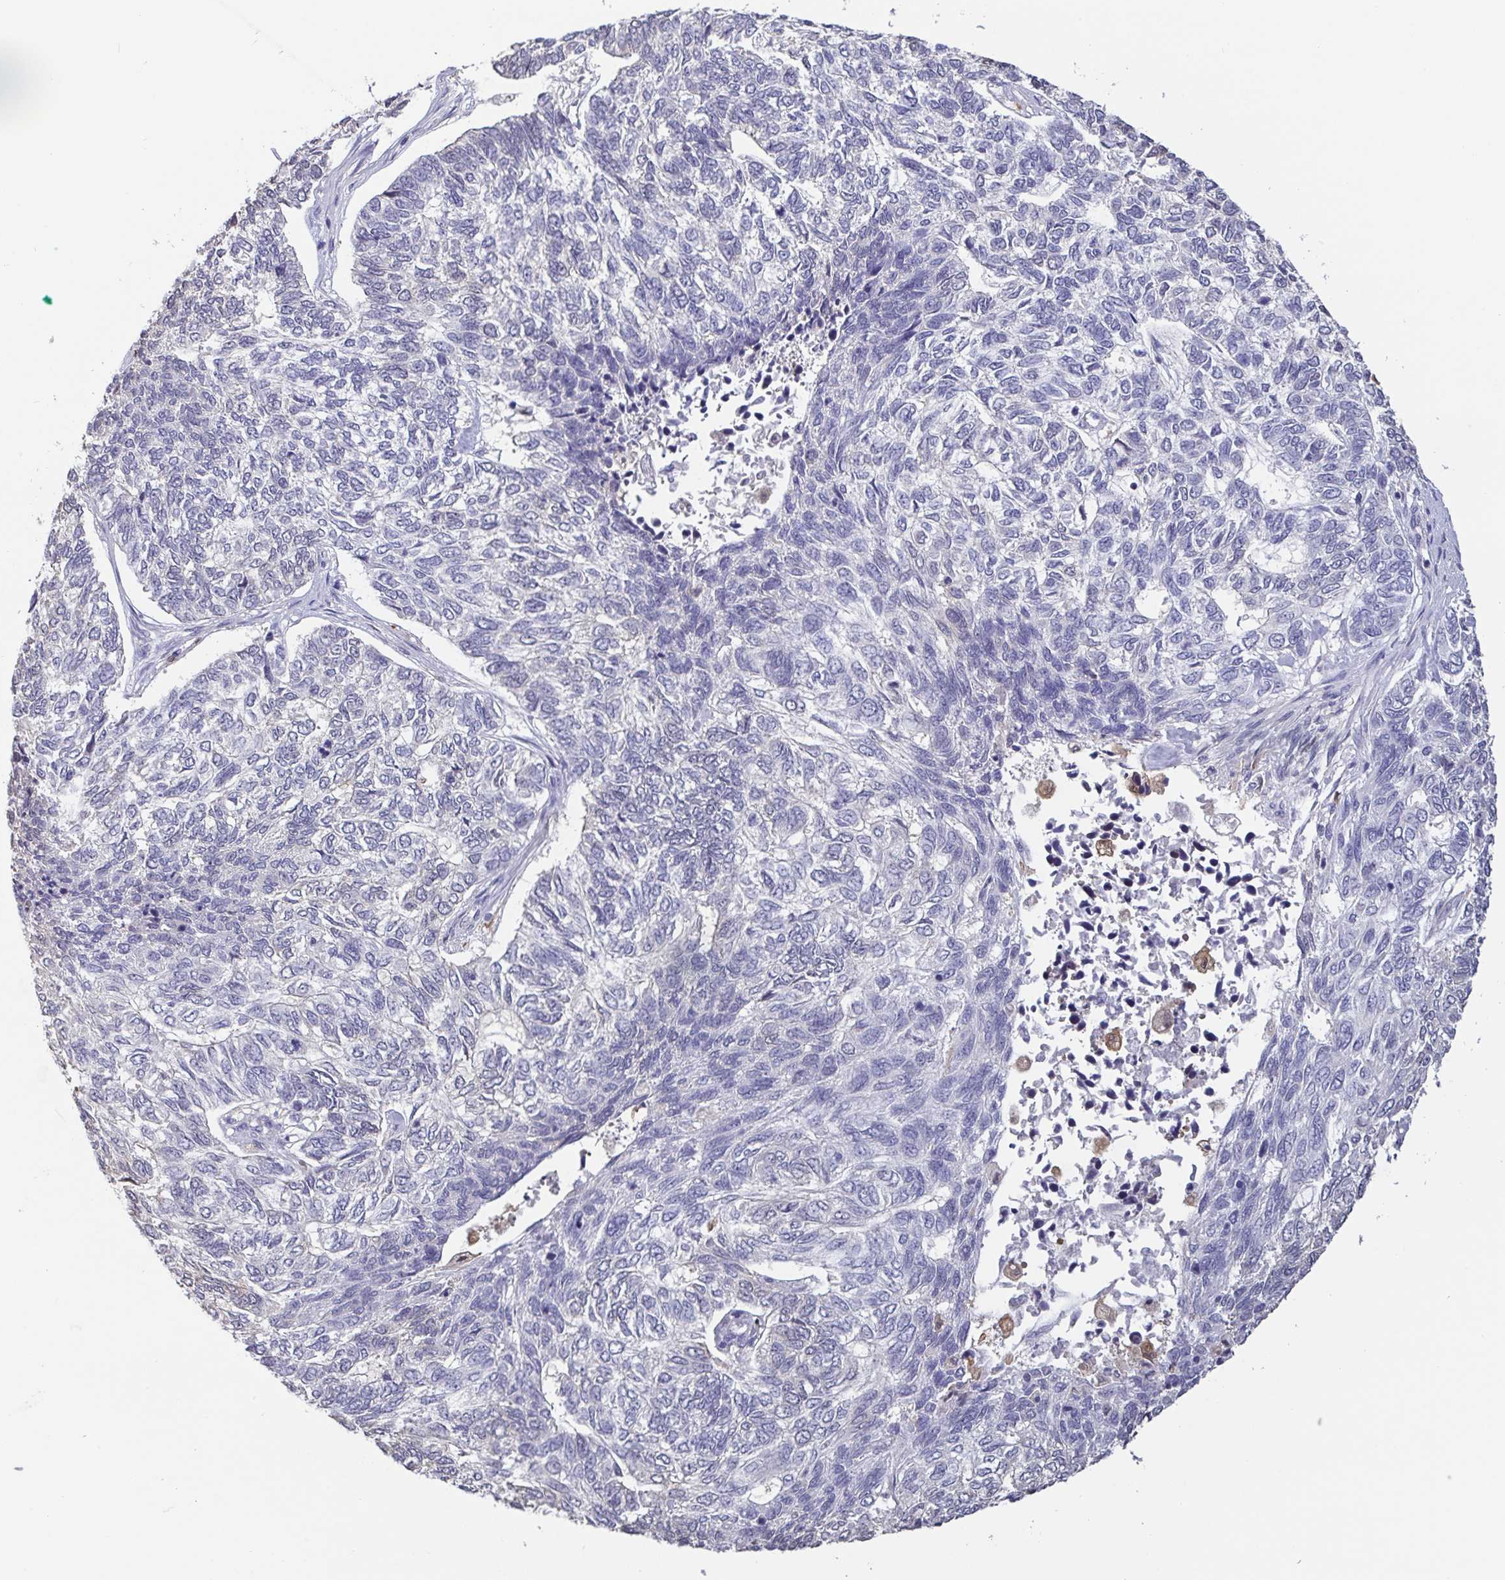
{"staining": {"intensity": "negative", "quantity": "none", "location": "none"}, "tissue": "skin cancer", "cell_type": "Tumor cells", "image_type": "cancer", "snomed": [{"axis": "morphology", "description": "Basal cell carcinoma"}, {"axis": "topography", "description": "Skin"}], "caption": "Immunohistochemical staining of human skin basal cell carcinoma shows no significant expression in tumor cells.", "gene": "IDH1", "patient": {"sex": "female", "age": 65}}